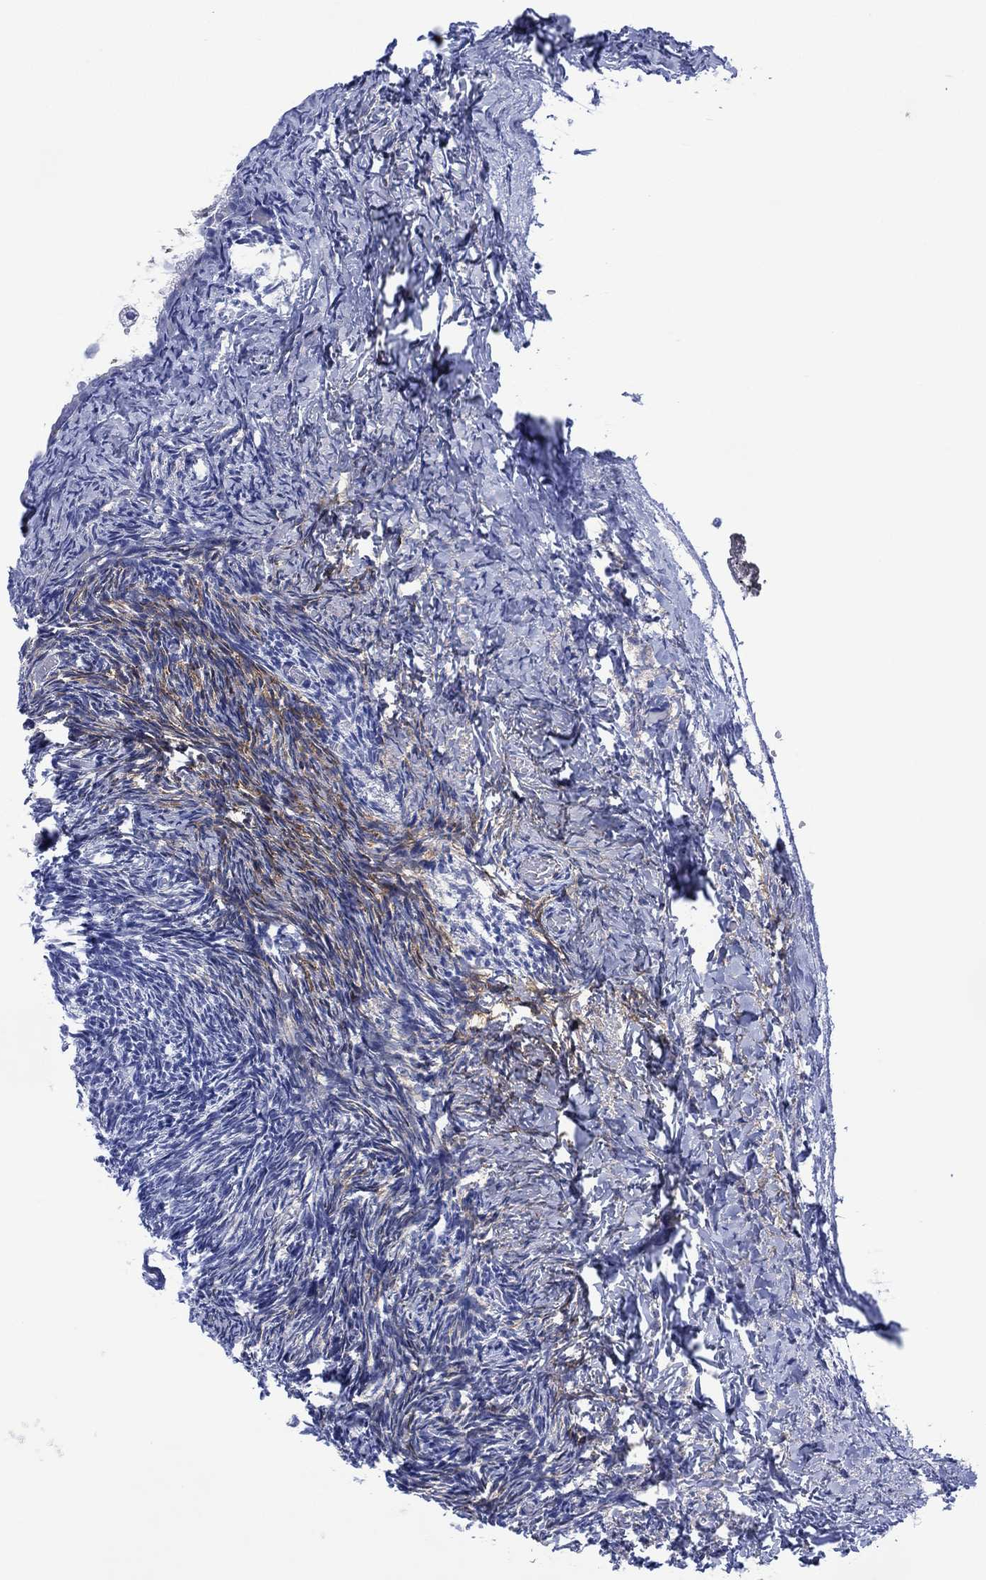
{"staining": {"intensity": "negative", "quantity": "none", "location": "none"}, "tissue": "ovary", "cell_type": "Follicle cells", "image_type": "normal", "snomed": [{"axis": "morphology", "description": "Normal tissue, NOS"}, {"axis": "topography", "description": "Ovary"}], "caption": "Follicle cells are negative for protein expression in benign human ovary. (DAB IHC with hematoxylin counter stain).", "gene": "DPP4", "patient": {"sex": "female", "age": 39}}